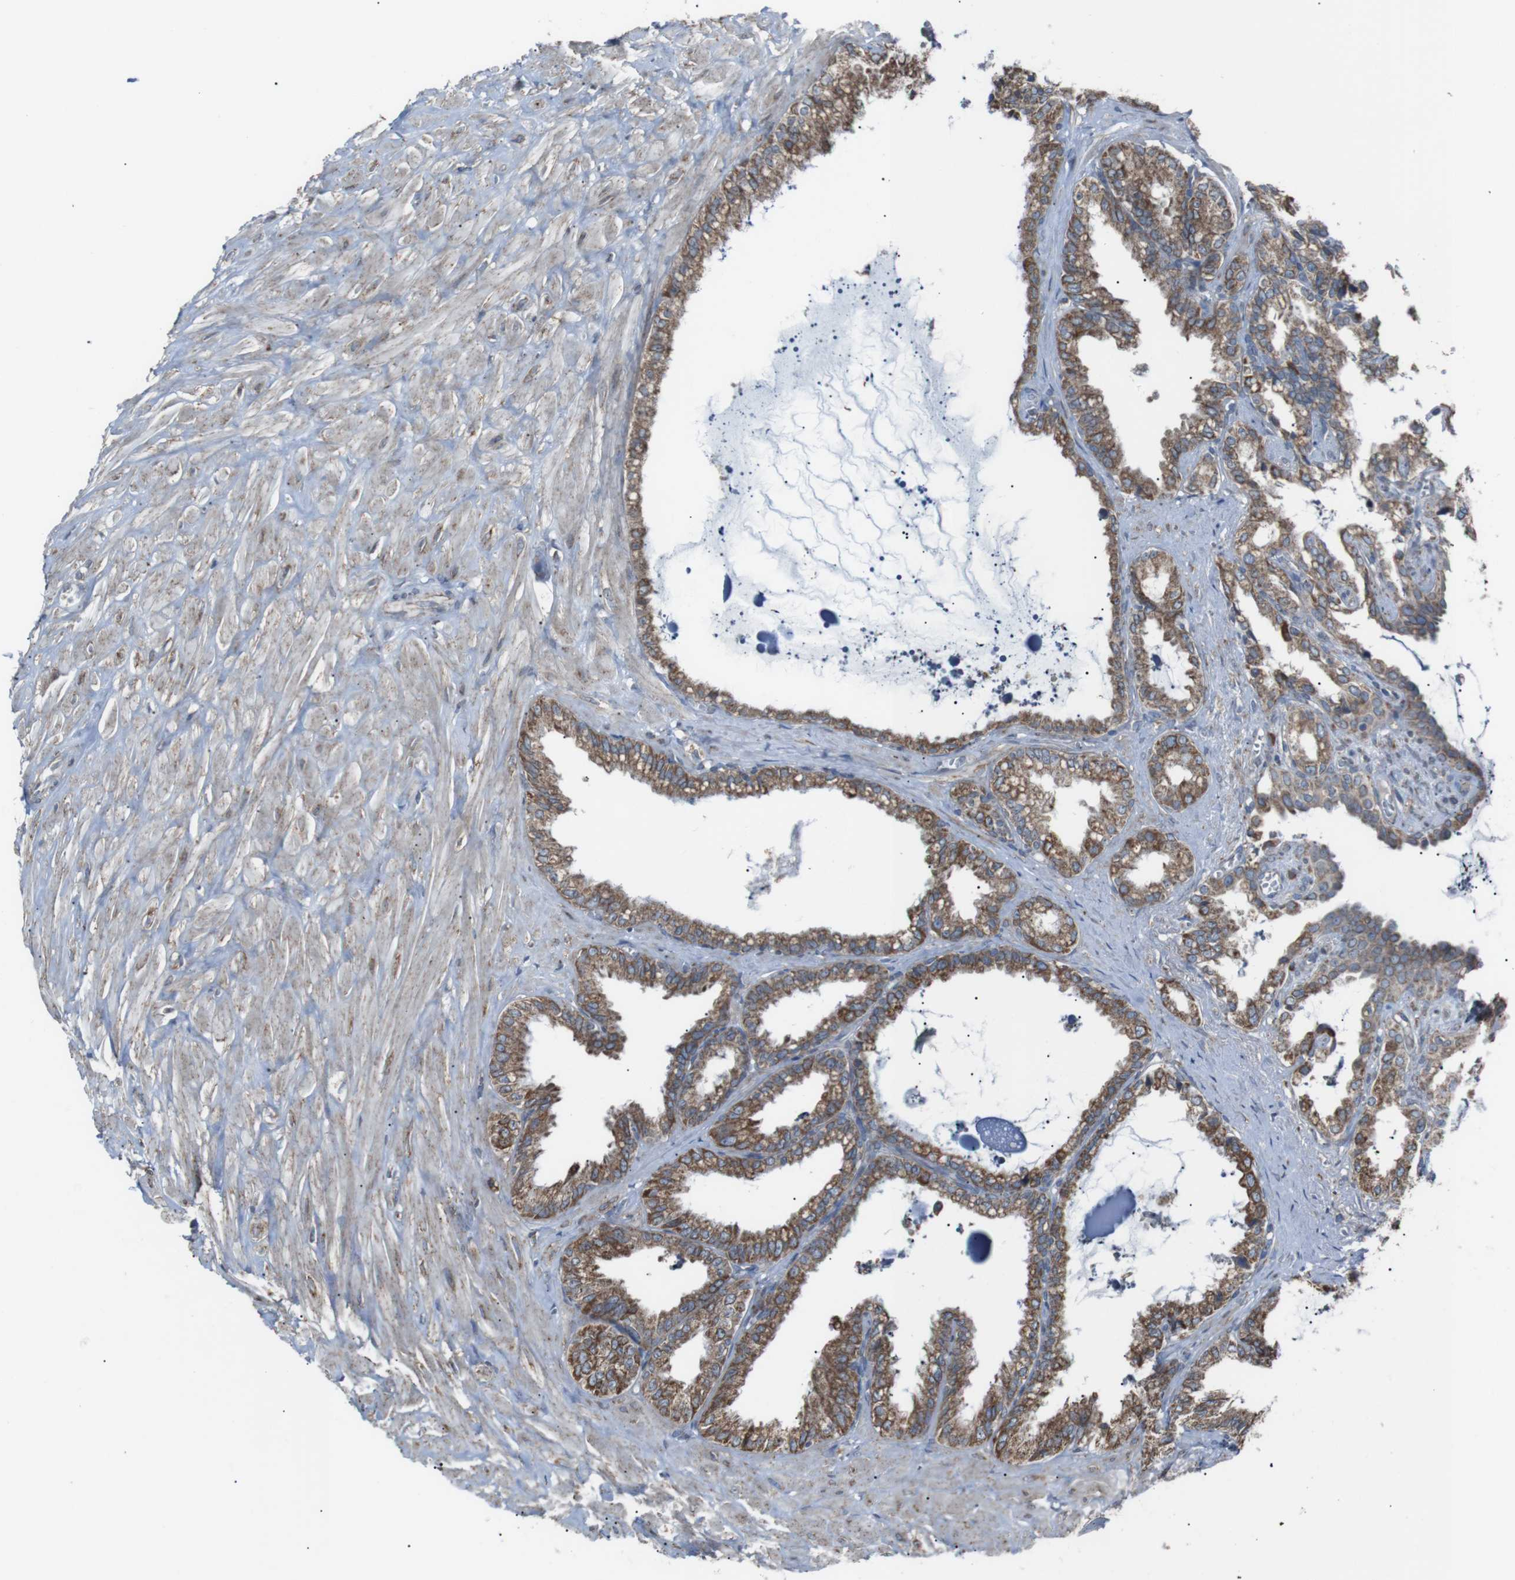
{"staining": {"intensity": "moderate", "quantity": ">75%", "location": "cytoplasmic/membranous"}, "tissue": "seminal vesicle", "cell_type": "Glandular cells", "image_type": "normal", "snomed": [{"axis": "morphology", "description": "Normal tissue, NOS"}, {"axis": "topography", "description": "Seminal veicle"}], "caption": "This photomicrograph demonstrates immunohistochemistry (IHC) staining of benign human seminal vesicle, with medium moderate cytoplasmic/membranous expression in about >75% of glandular cells.", "gene": "CISD2", "patient": {"sex": "male", "age": 64}}